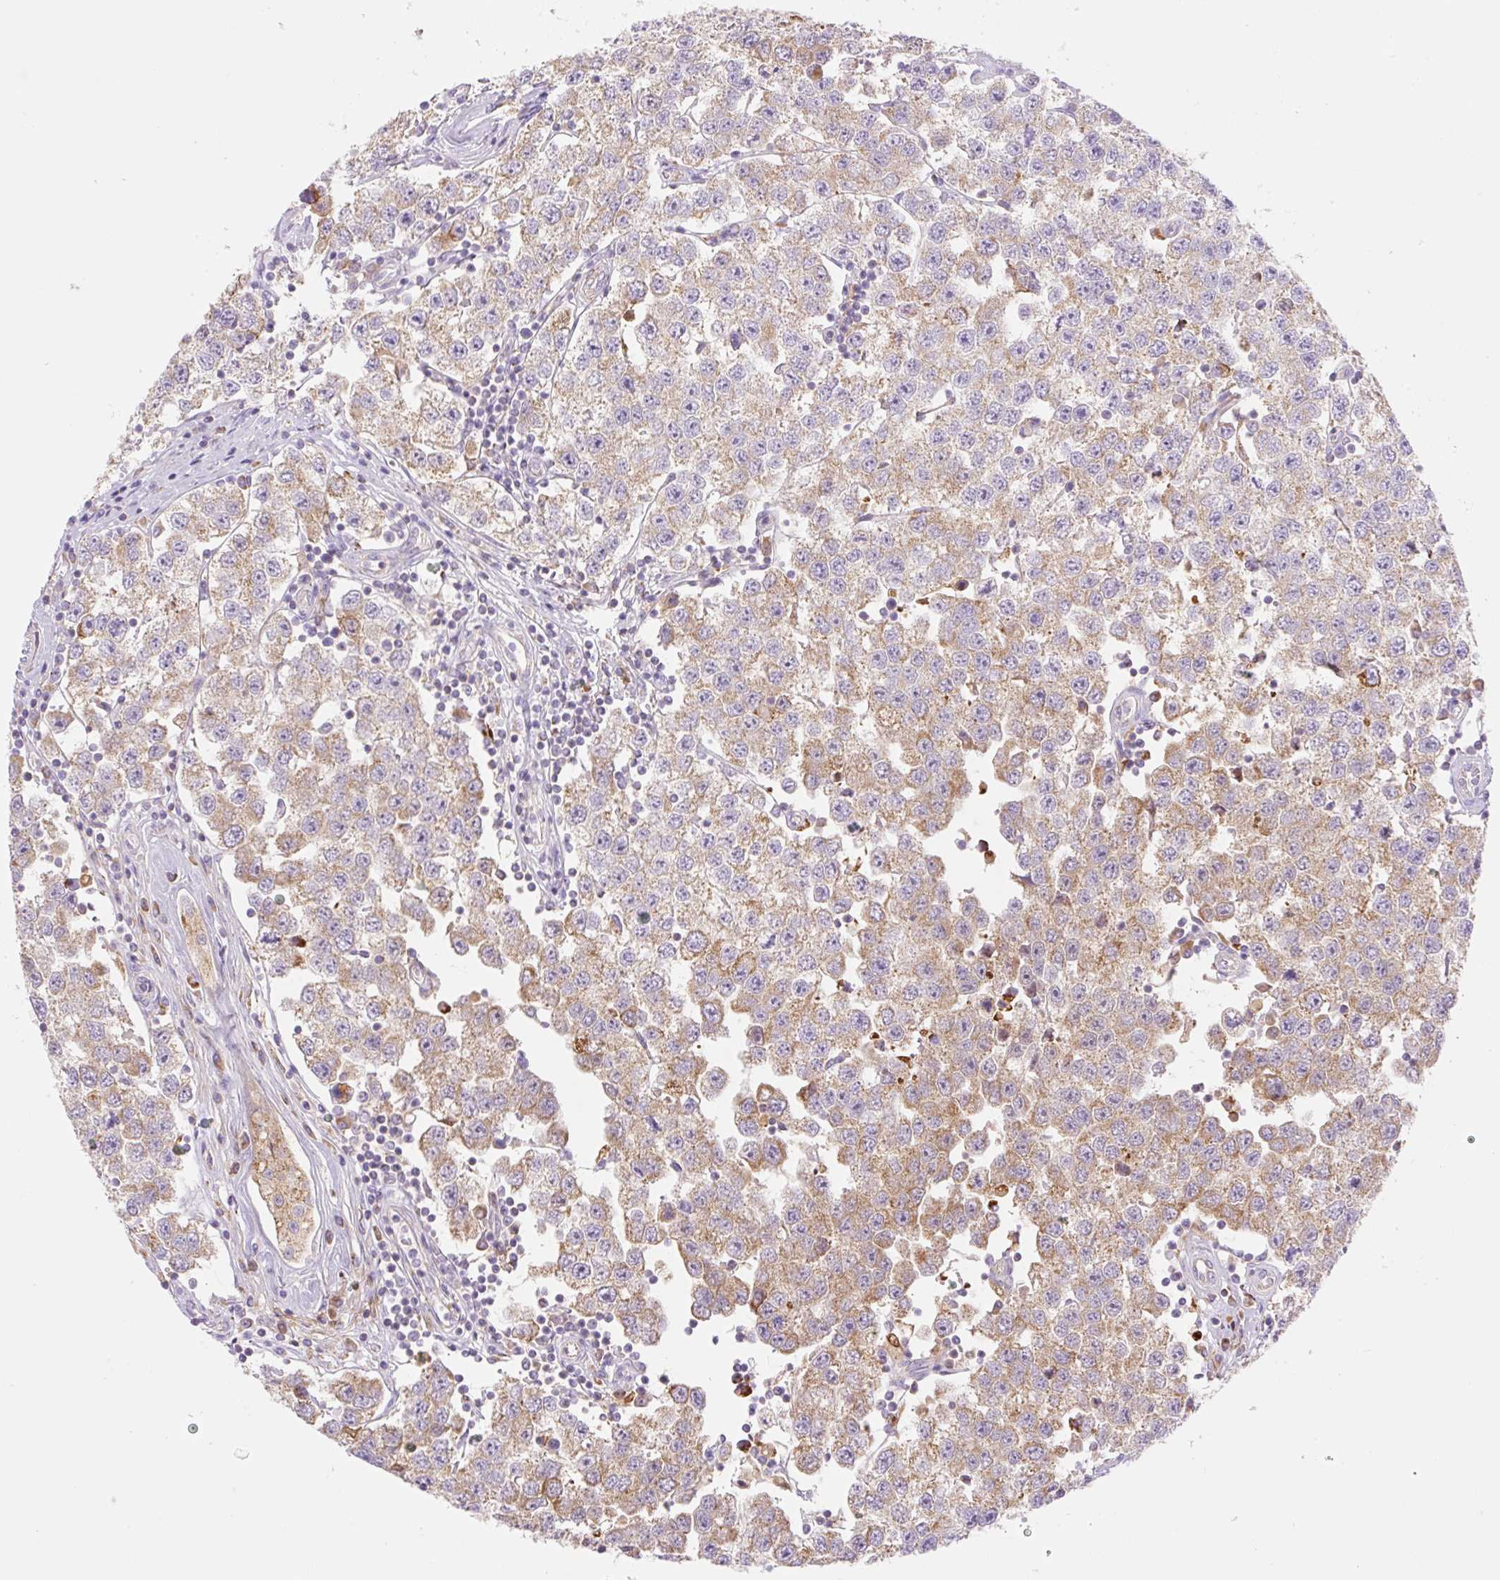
{"staining": {"intensity": "moderate", "quantity": "25%-75%", "location": "cytoplasmic/membranous"}, "tissue": "testis cancer", "cell_type": "Tumor cells", "image_type": "cancer", "snomed": [{"axis": "morphology", "description": "Seminoma, NOS"}, {"axis": "topography", "description": "Testis"}], "caption": "Immunohistochemistry (IHC) image of neoplastic tissue: human seminoma (testis) stained using immunohistochemistry exhibits medium levels of moderate protein expression localized specifically in the cytoplasmic/membranous of tumor cells, appearing as a cytoplasmic/membranous brown color.", "gene": "ETNK2", "patient": {"sex": "male", "age": 34}}